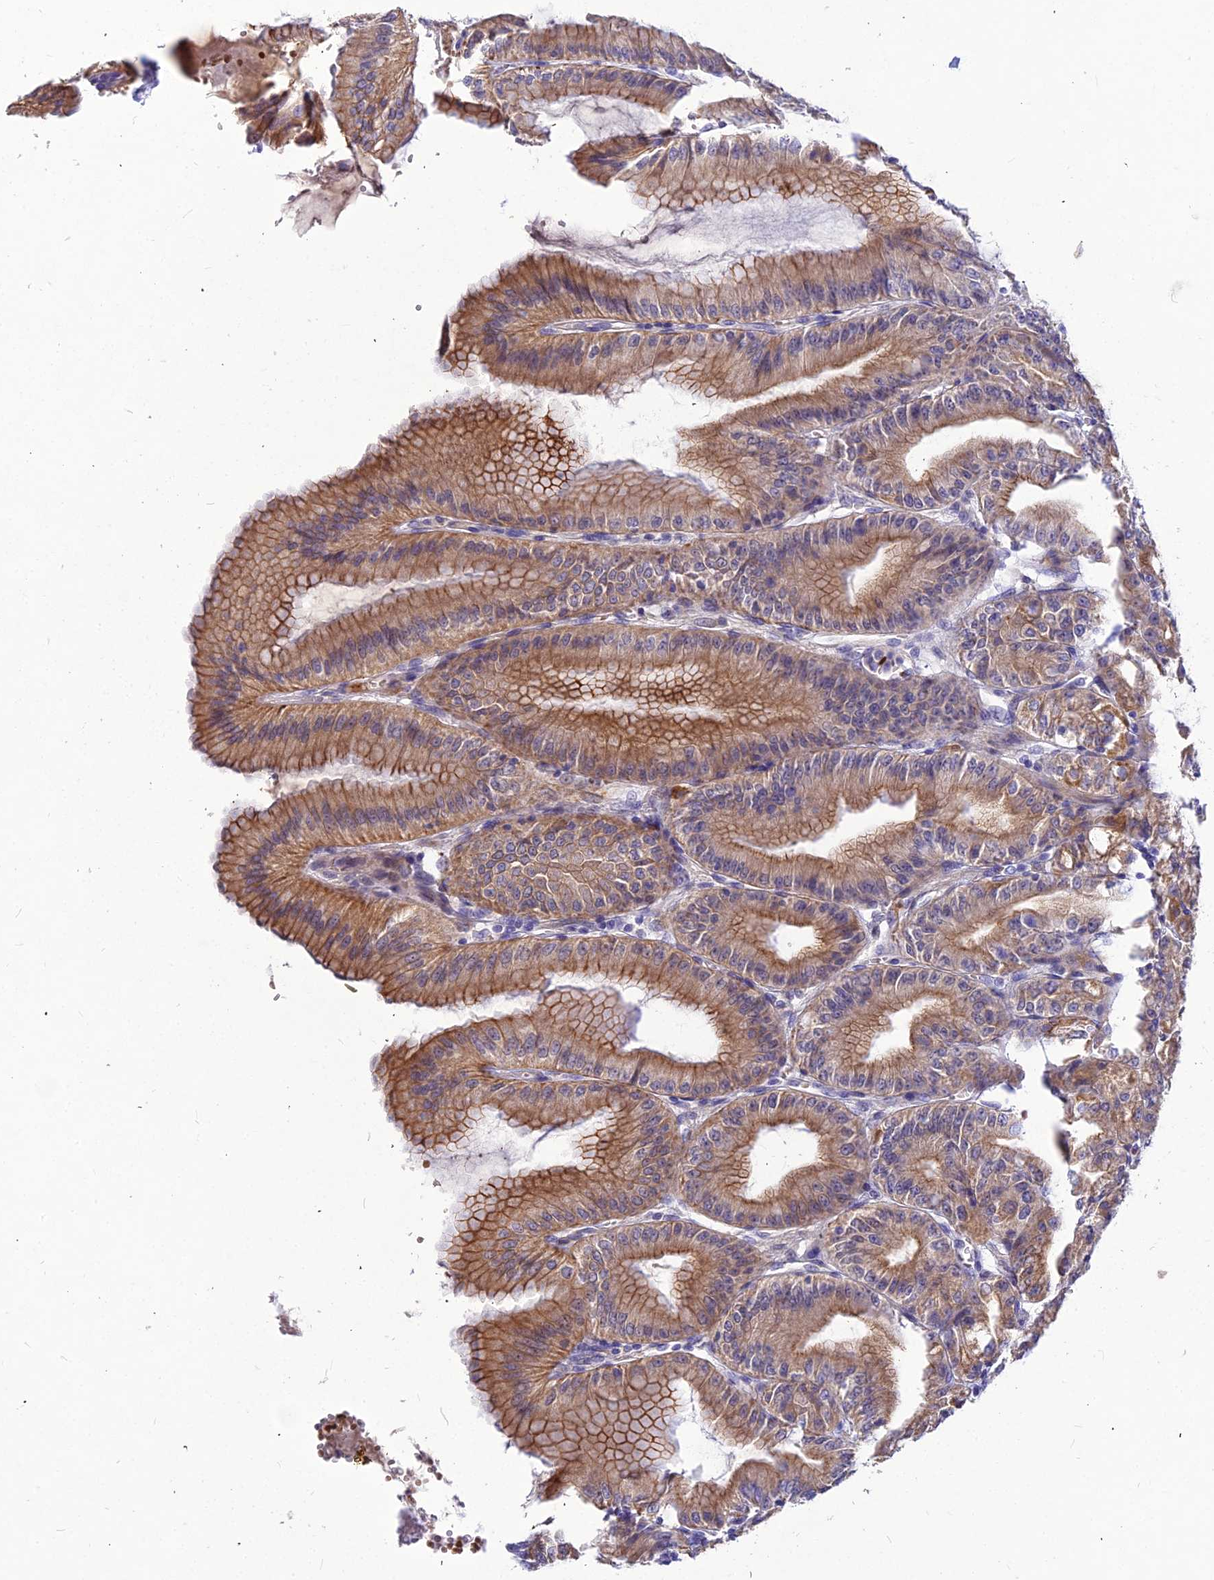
{"staining": {"intensity": "moderate", "quantity": ">75%", "location": "cytoplasmic/membranous"}, "tissue": "stomach", "cell_type": "Glandular cells", "image_type": "normal", "snomed": [{"axis": "morphology", "description": "Normal tissue, NOS"}, {"axis": "topography", "description": "Stomach, lower"}], "caption": "The histopathology image demonstrates immunohistochemical staining of benign stomach. There is moderate cytoplasmic/membranous expression is present in approximately >75% of glandular cells.", "gene": "DMRTA1", "patient": {"sex": "male", "age": 71}}